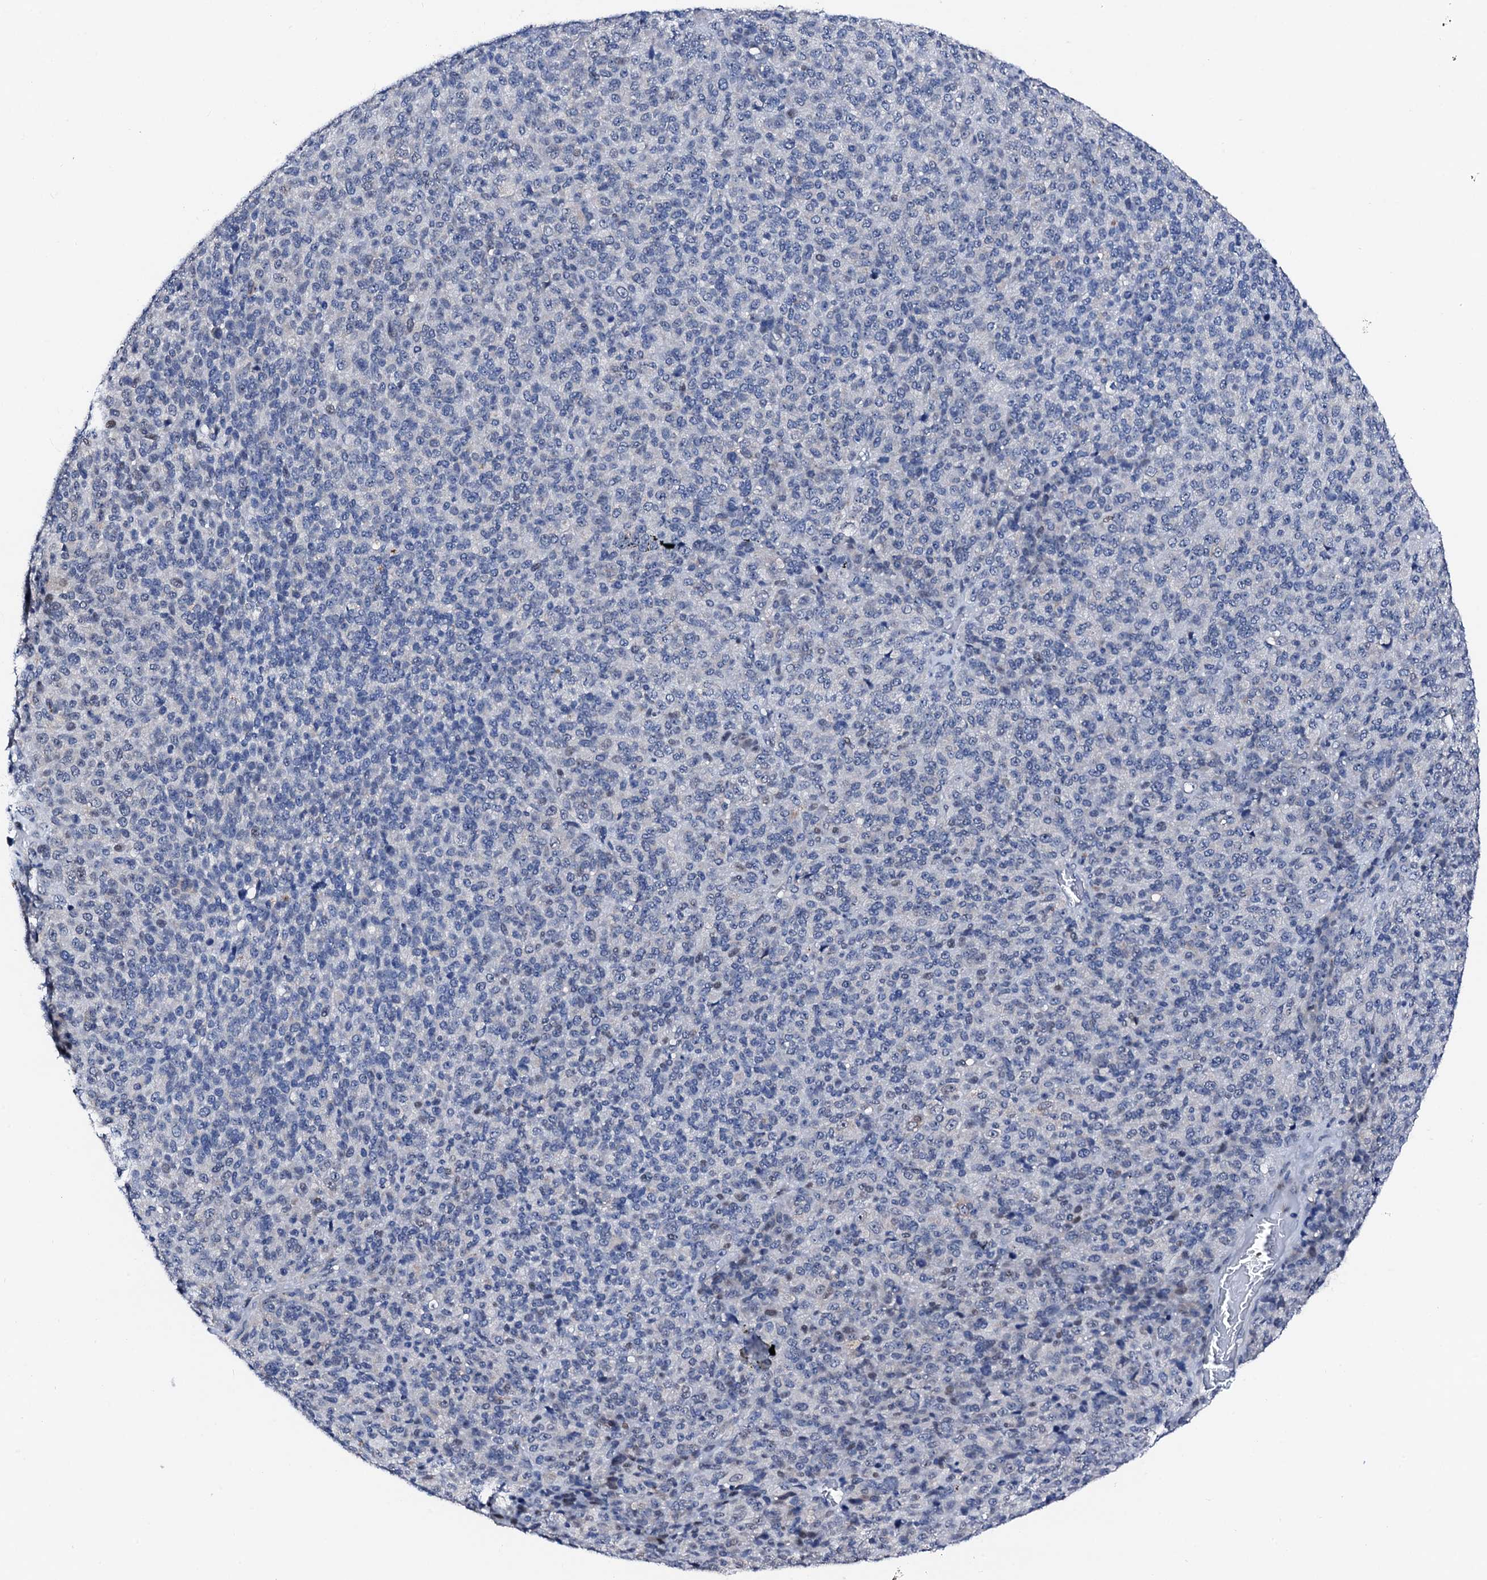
{"staining": {"intensity": "negative", "quantity": "none", "location": "none"}, "tissue": "melanoma", "cell_type": "Tumor cells", "image_type": "cancer", "snomed": [{"axis": "morphology", "description": "Malignant melanoma, Metastatic site"}, {"axis": "topography", "description": "Brain"}], "caption": "Tumor cells are negative for brown protein staining in malignant melanoma (metastatic site).", "gene": "TRAFD1", "patient": {"sex": "female", "age": 56}}